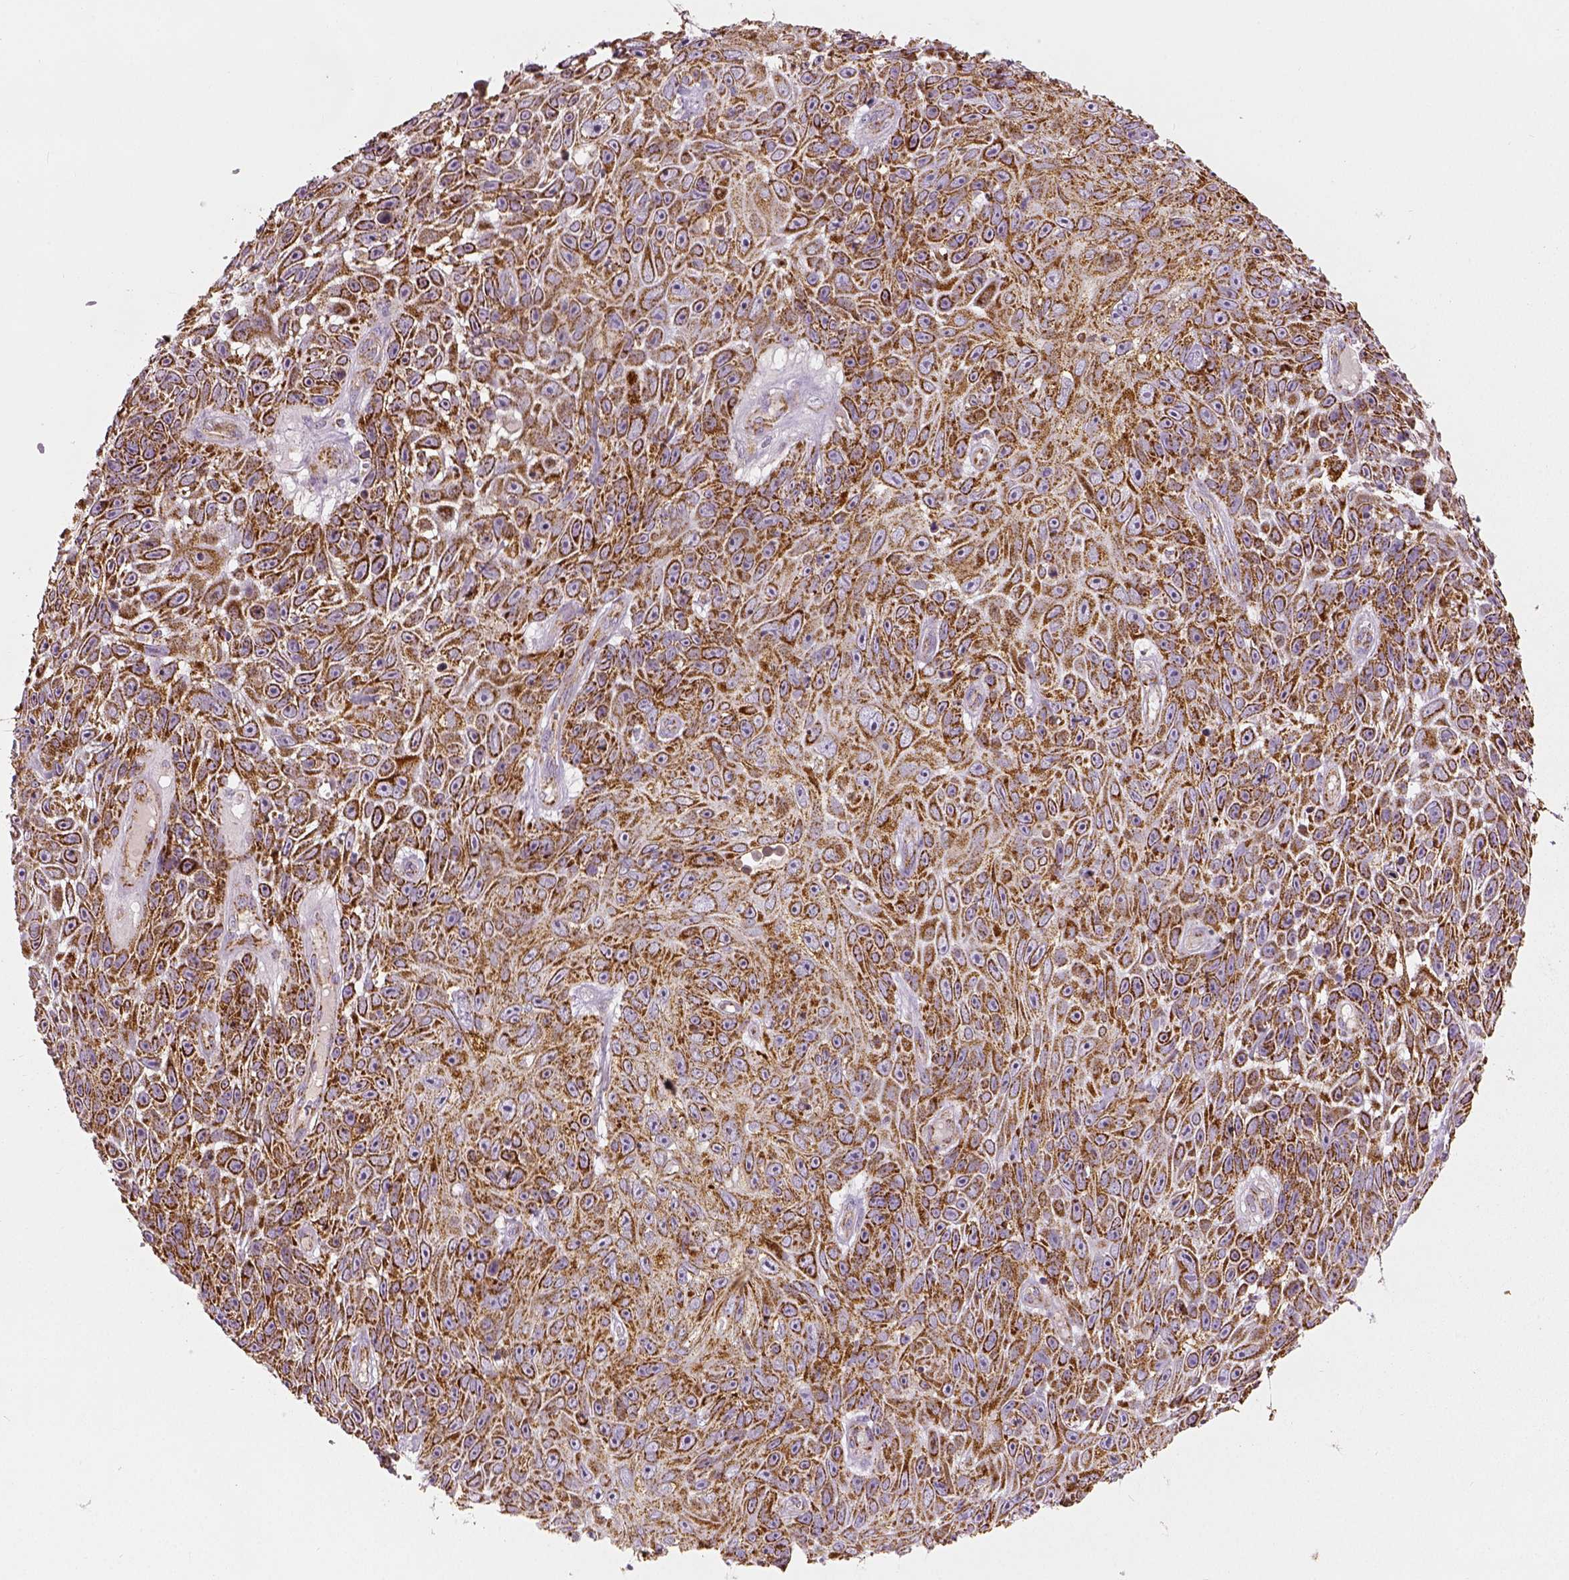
{"staining": {"intensity": "strong", "quantity": ">75%", "location": "cytoplasmic/membranous"}, "tissue": "skin cancer", "cell_type": "Tumor cells", "image_type": "cancer", "snomed": [{"axis": "morphology", "description": "Squamous cell carcinoma, NOS"}, {"axis": "topography", "description": "Skin"}], "caption": "The photomicrograph exhibits immunohistochemical staining of skin squamous cell carcinoma. There is strong cytoplasmic/membranous staining is identified in approximately >75% of tumor cells. Immunohistochemistry stains the protein in brown and the nuclei are stained blue.", "gene": "PGAM5", "patient": {"sex": "male", "age": 82}}